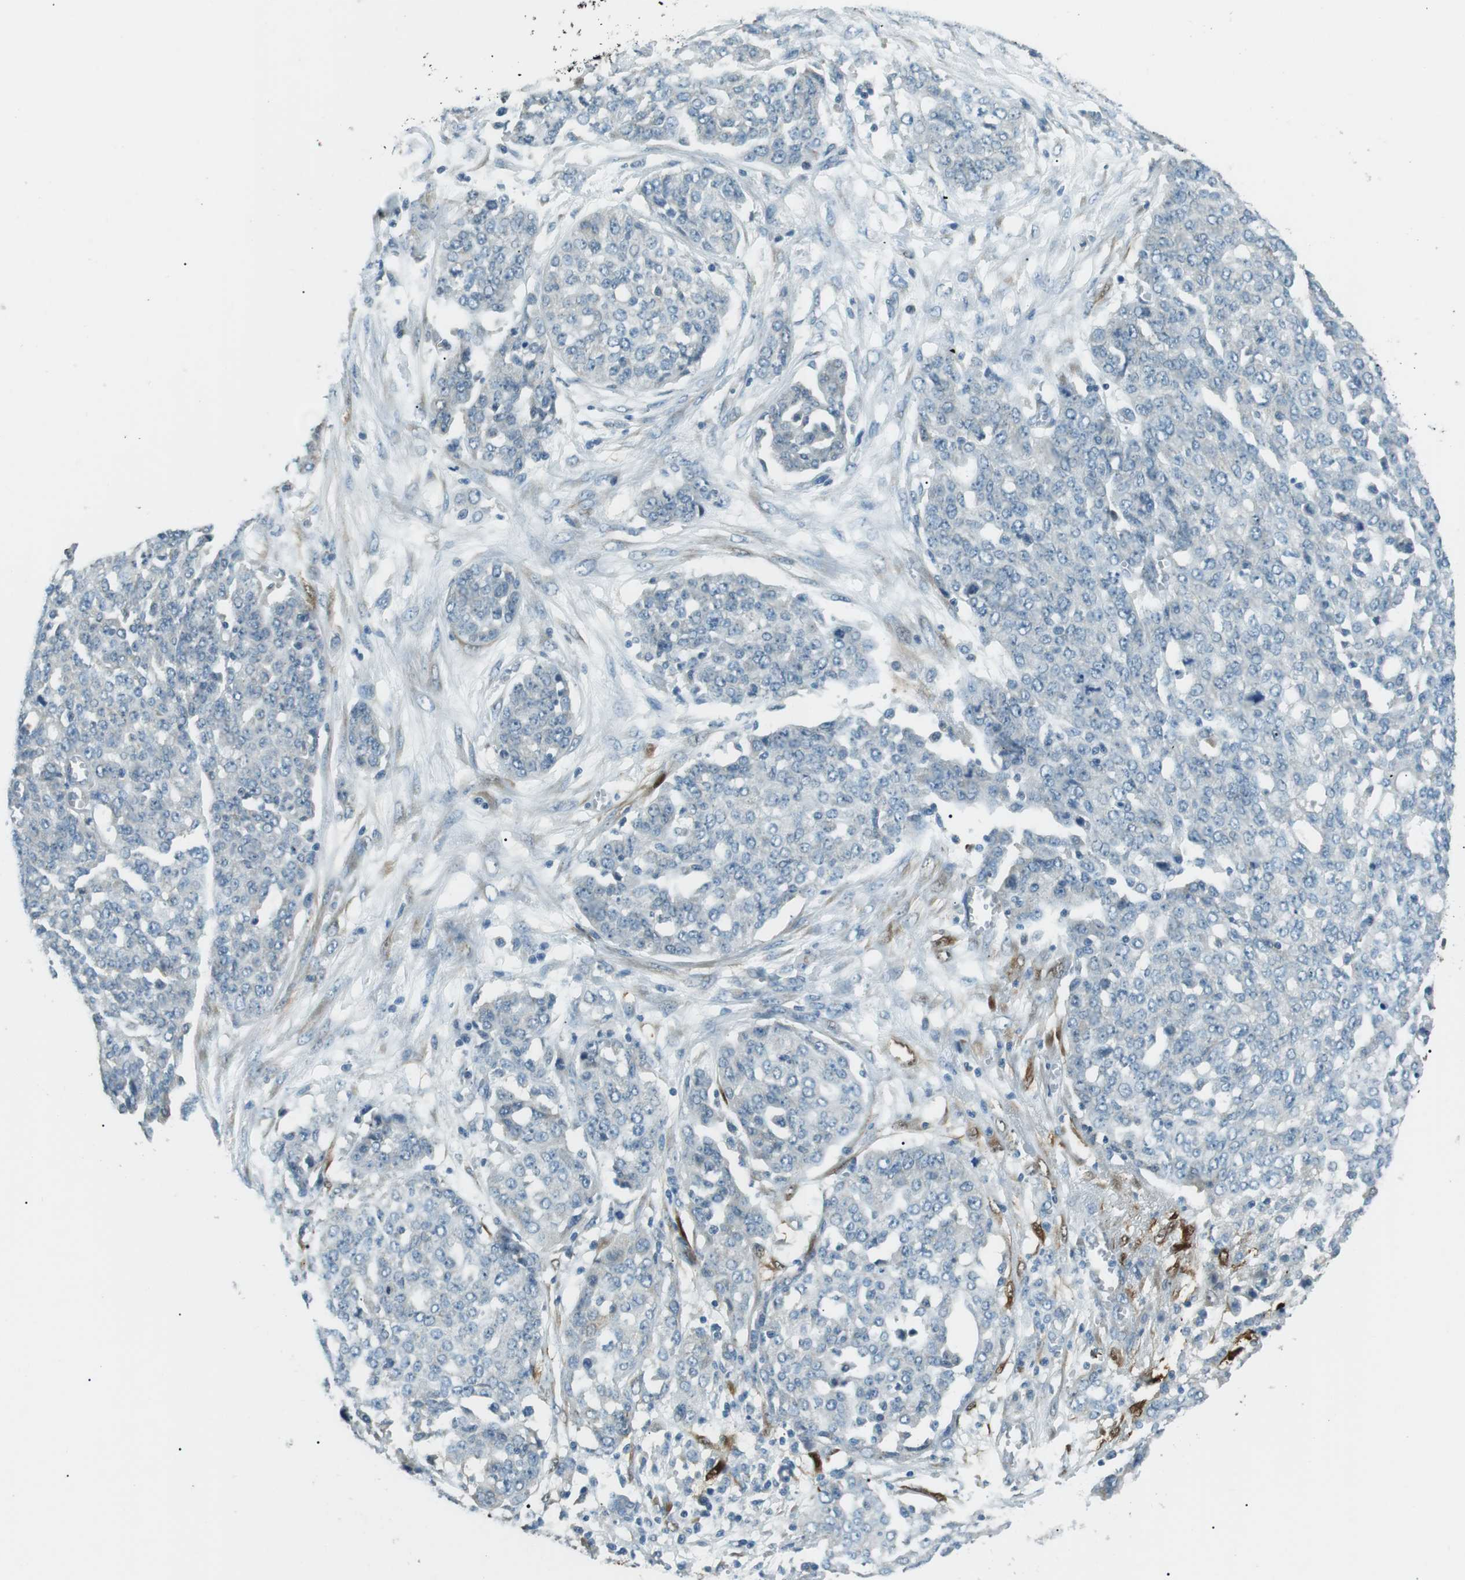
{"staining": {"intensity": "negative", "quantity": "none", "location": "none"}, "tissue": "ovarian cancer", "cell_type": "Tumor cells", "image_type": "cancer", "snomed": [{"axis": "morphology", "description": "Cystadenocarcinoma, serous, NOS"}, {"axis": "topography", "description": "Soft tissue"}, {"axis": "topography", "description": "Ovary"}], "caption": "This histopathology image is of serous cystadenocarcinoma (ovarian) stained with IHC to label a protein in brown with the nuclei are counter-stained blue. There is no staining in tumor cells. (DAB IHC, high magnification).", "gene": "SERPINB2", "patient": {"sex": "female", "age": 57}}